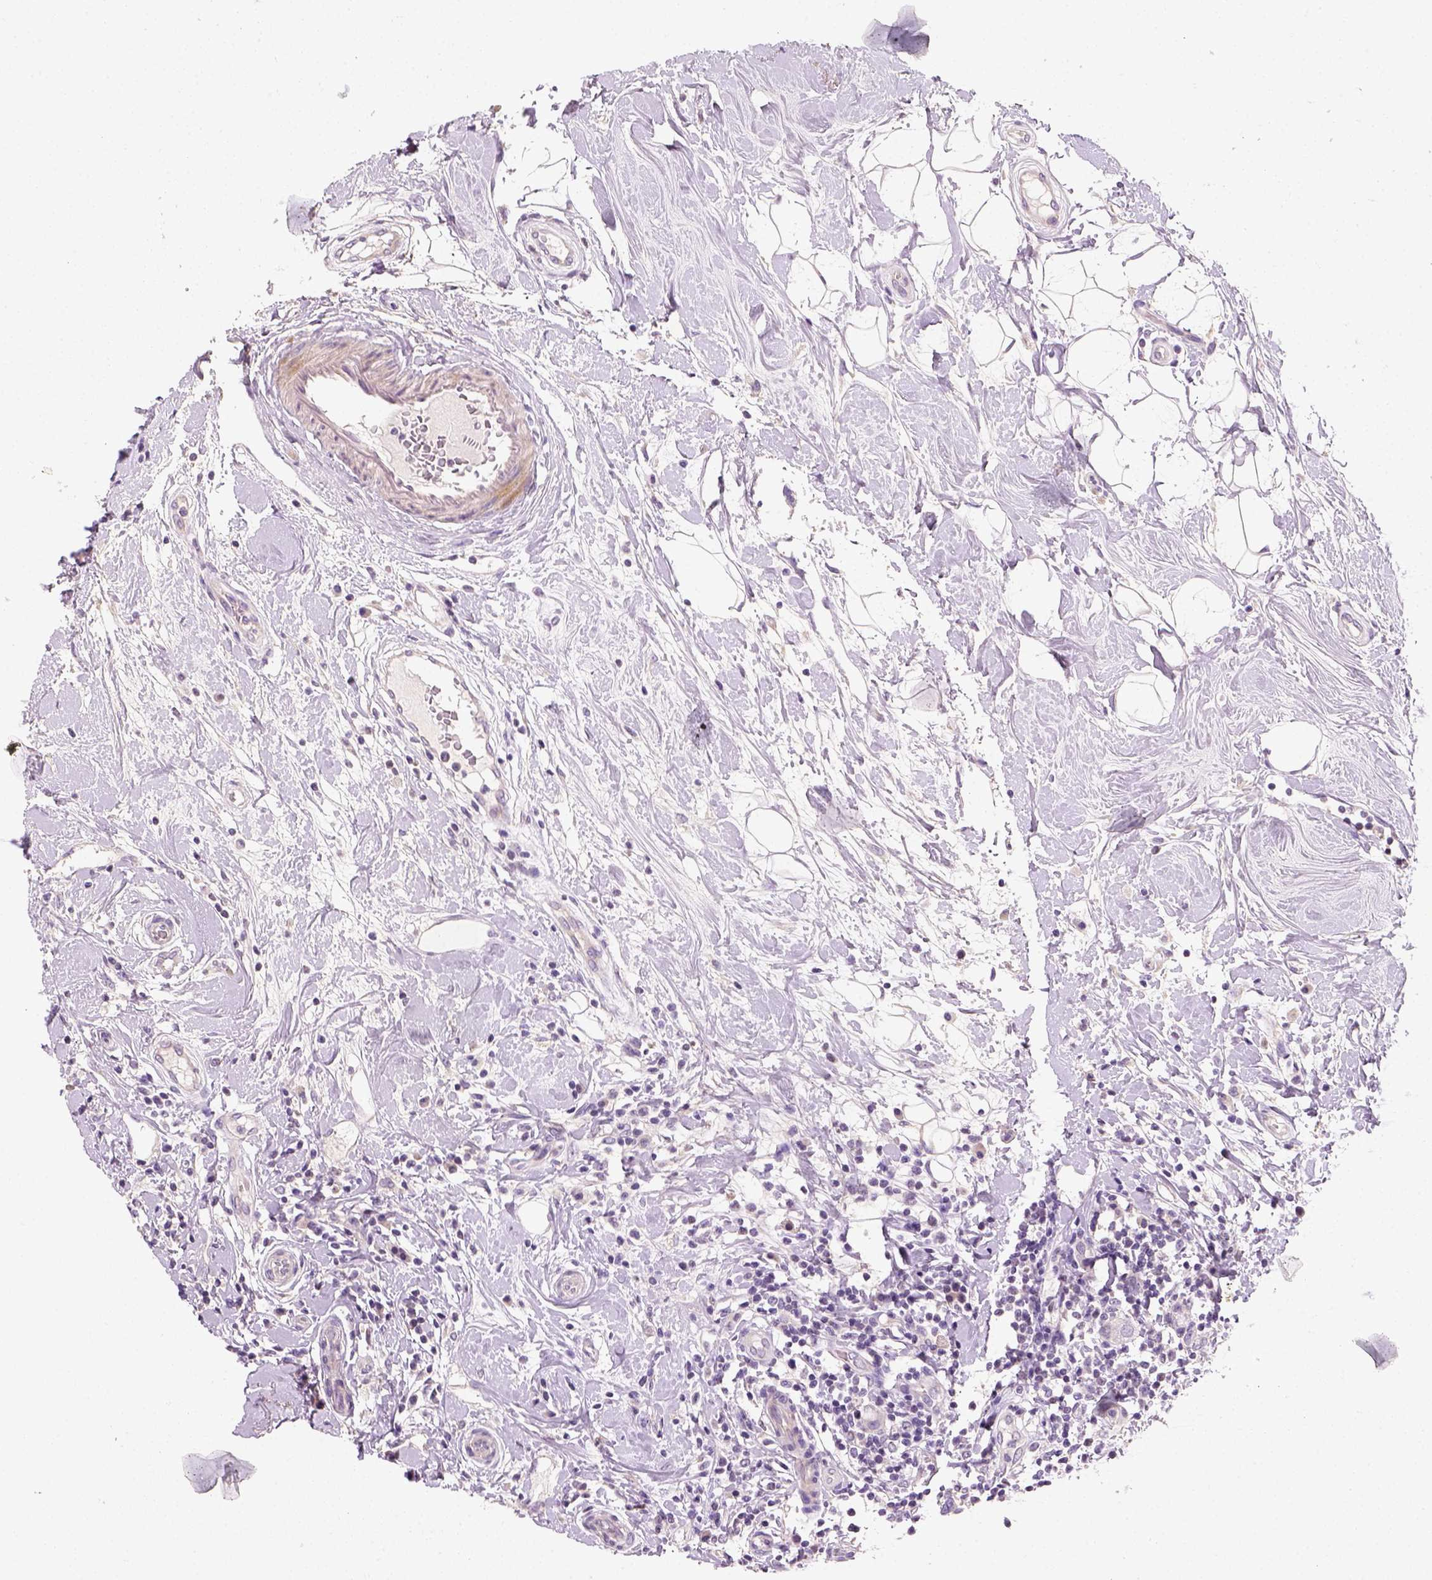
{"staining": {"intensity": "negative", "quantity": "none", "location": "none"}, "tissue": "breast cancer", "cell_type": "Tumor cells", "image_type": "cancer", "snomed": [{"axis": "morphology", "description": "Duct carcinoma"}, {"axis": "topography", "description": "Breast"}], "caption": "Tumor cells are negative for protein expression in human infiltrating ductal carcinoma (breast).", "gene": "NUDT6", "patient": {"sex": "female", "age": 27}}